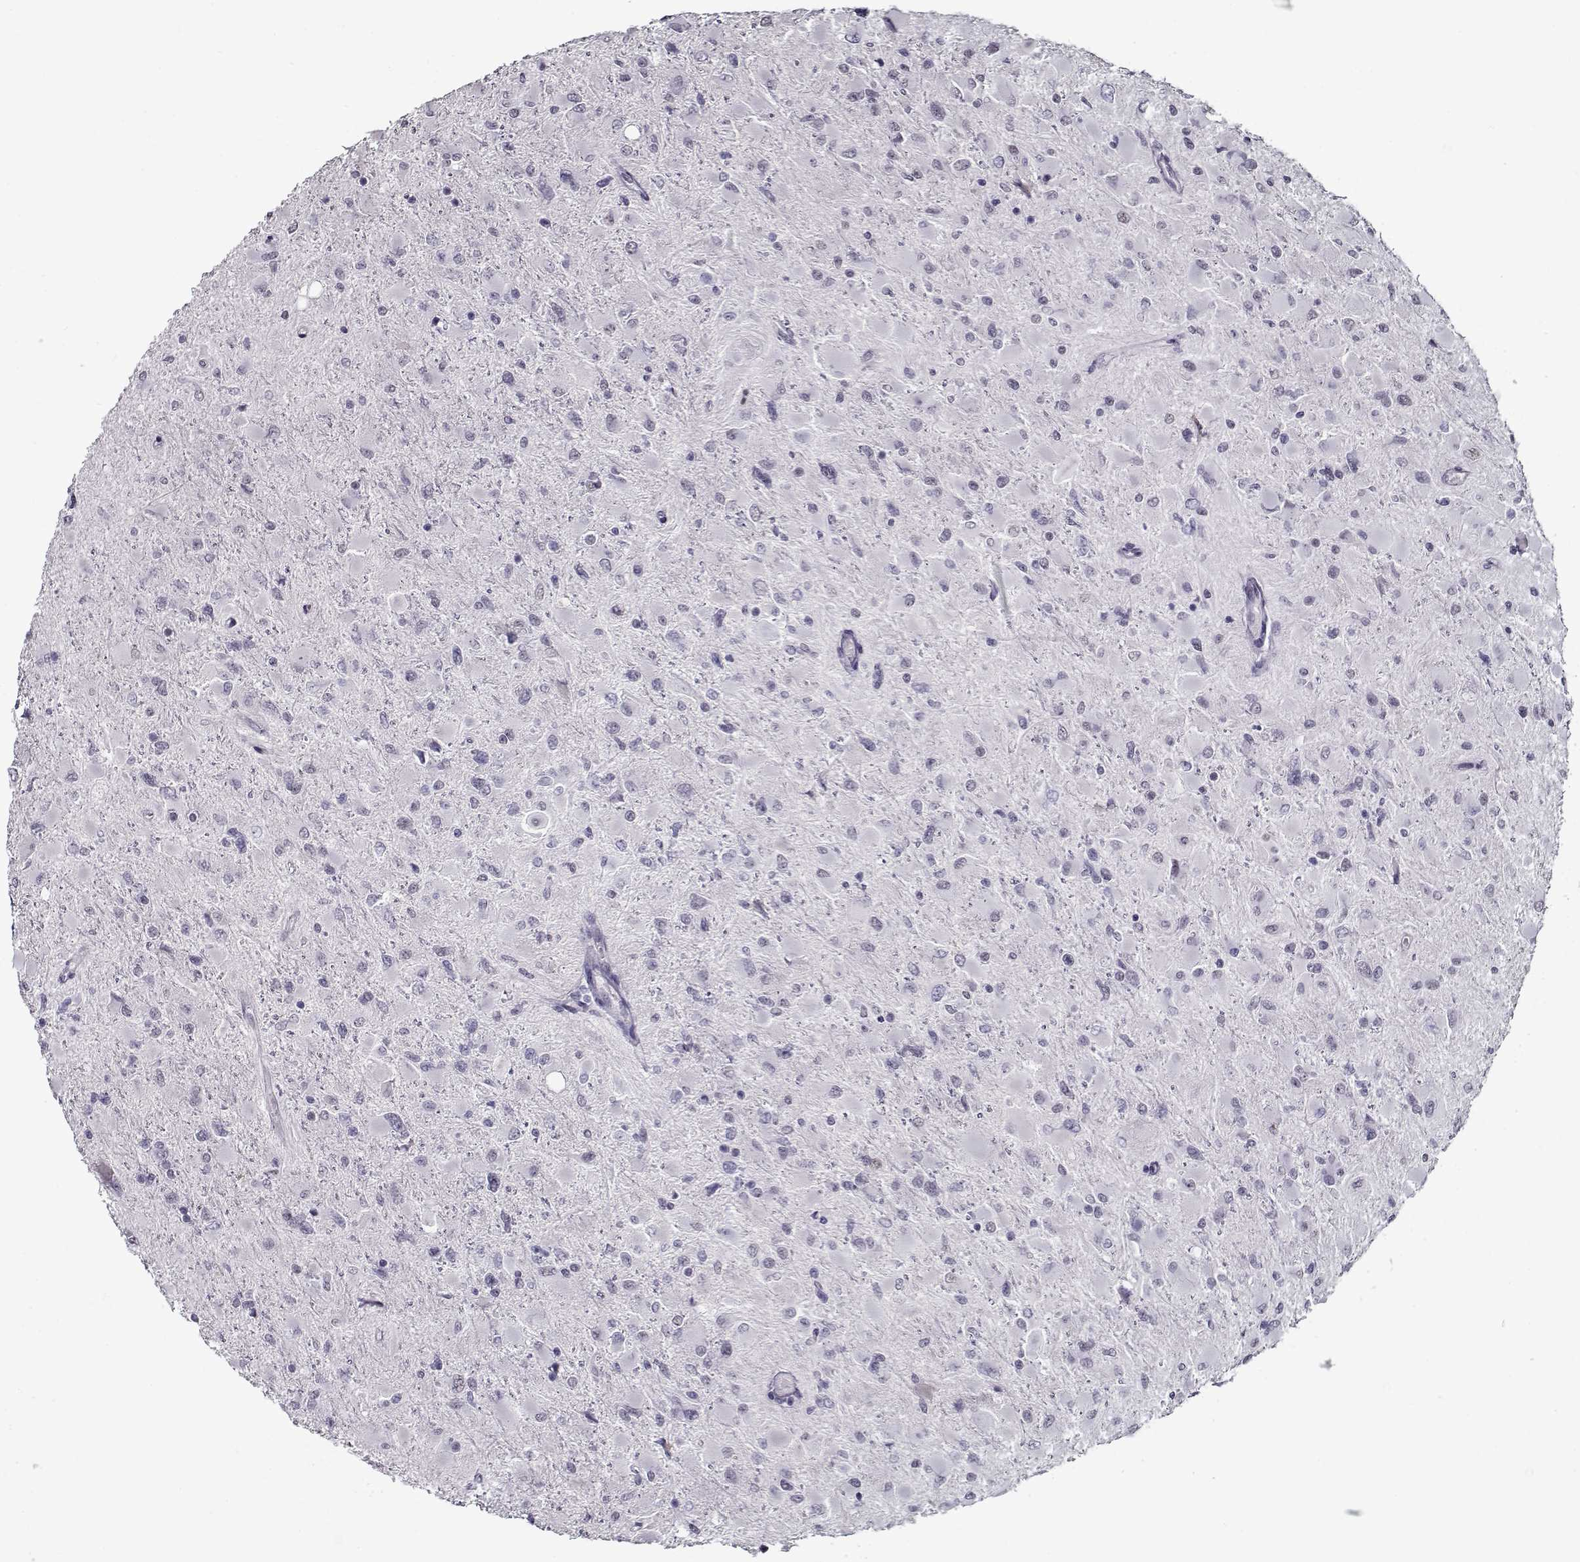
{"staining": {"intensity": "negative", "quantity": "none", "location": "none"}, "tissue": "glioma", "cell_type": "Tumor cells", "image_type": "cancer", "snomed": [{"axis": "morphology", "description": "Glioma, malignant, High grade"}, {"axis": "topography", "description": "Cerebral cortex"}], "caption": "Tumor cells are negative for protein expression in human malignant glioma (high-grade).", "gene": "PRMT8", "patient": {"sex": "female", "age": 36}}